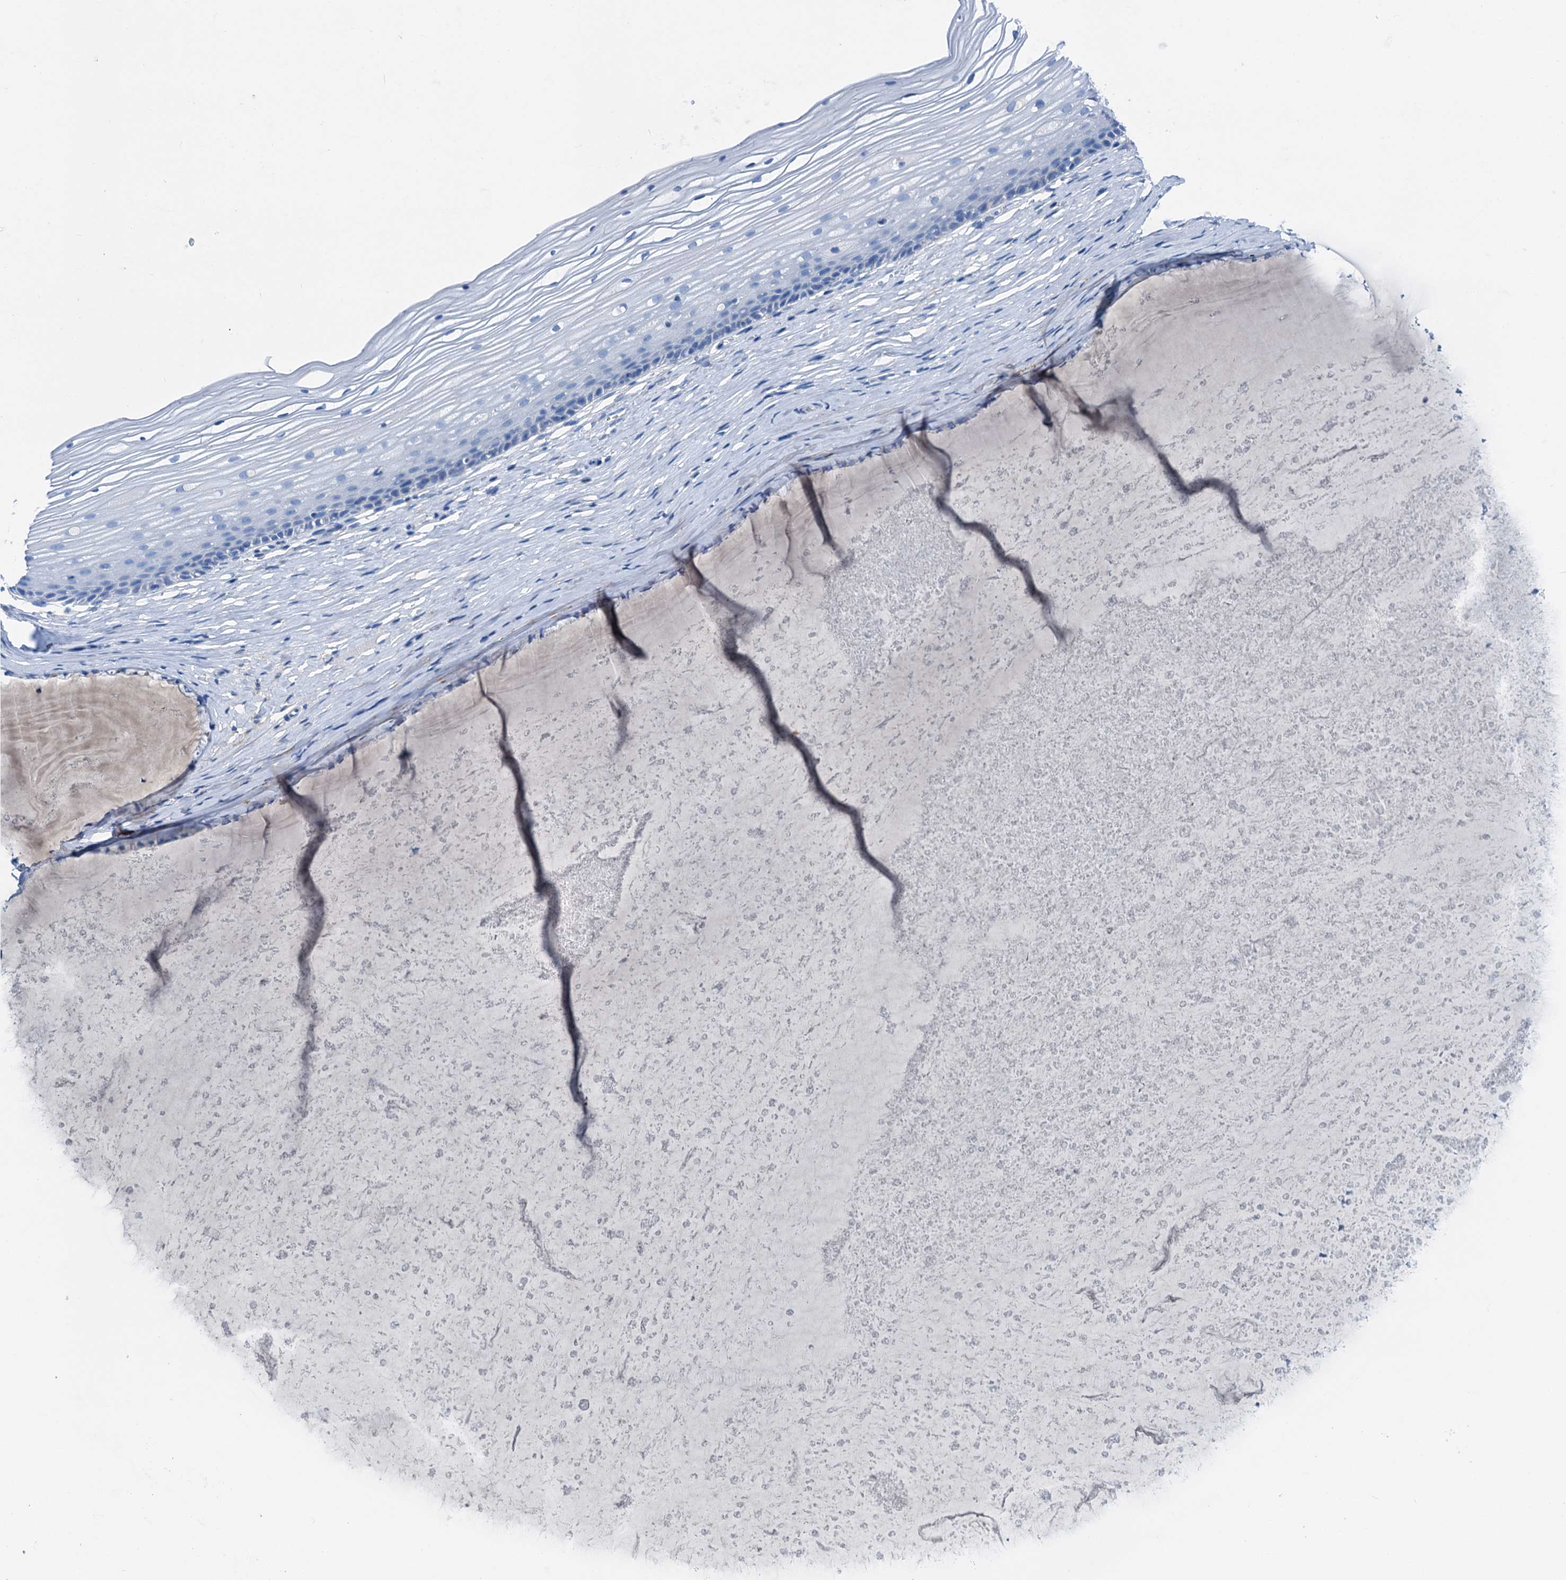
{"staining": {"intensity": "negative", "quantity": "none", "location": "none"}, "tissue": "vagina", "cell_type": "Squamous epithelial cells", "image_type": "normal", "snomed": [{"axis": "morphology", "description": "Normal tissue, NOS"}, {"axis": "topography", "description": "Vagina"}, {"axis": "topography", "description": "Cervix"}], "caption": "This is an immunohistochemistry photomicrograph of benign human vagina. There is no expression in squamous epithelial cells.", "gene": "C1QTNF4", "patient": {"sex": "female", "age": 40}}